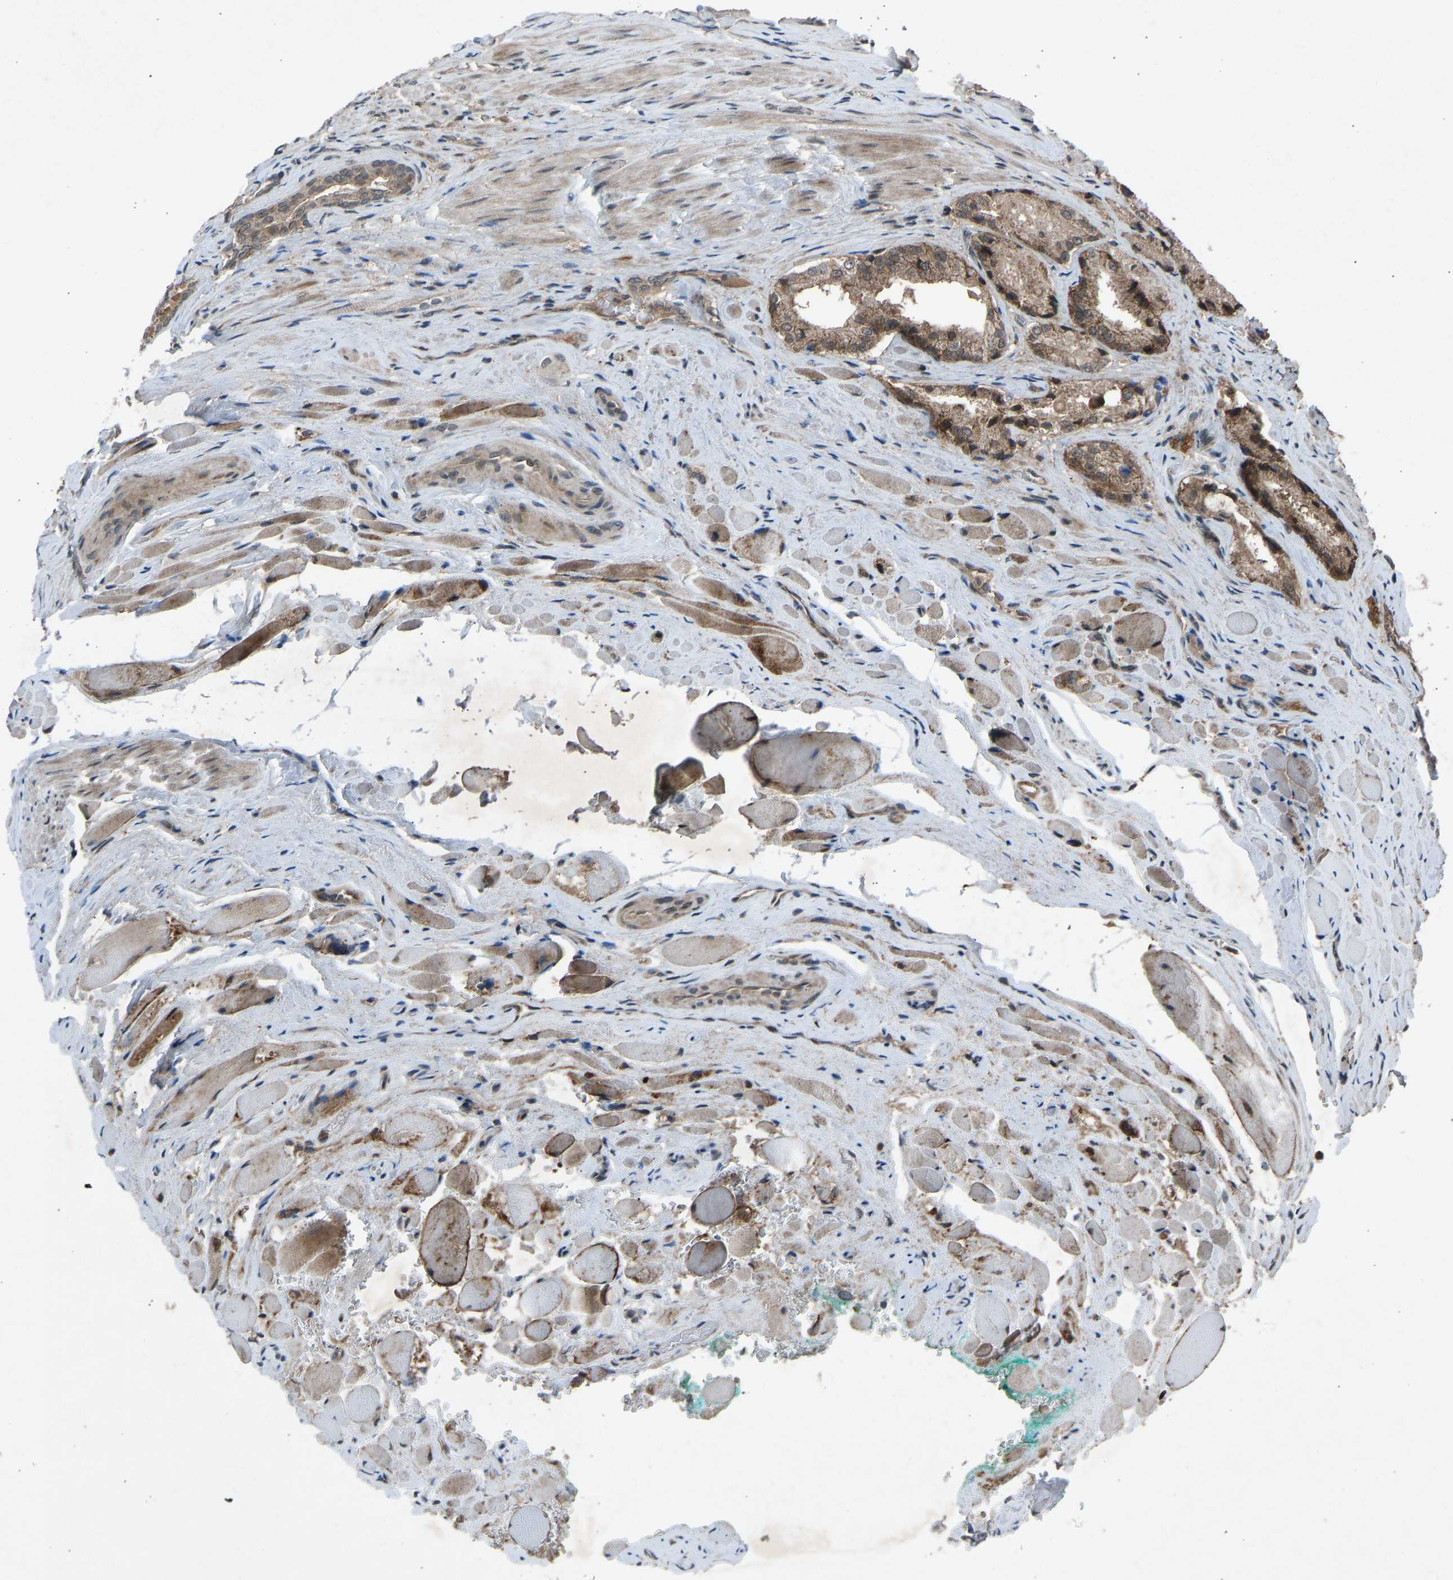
{"staining": {"intensity": "moderate", "quantity": ">75%", "location": "cytoplasmic/membranous"}, "tissue": "prostate cancer", "cell_type": "Tumor cells", "image_type": "cancer", "snomed": [{"axis": "morphology", "description": "Adenocarcinoma, Low grade"}, {"axis": "topography", "description": "Prostate"}], "caption": "Prostate cancer (adenocarcinoma (low-grade)) stained with a brown dye reveals moderate cytoplasmic/membranous positive positivity in approximately >75% of tumor cells.", "gene": "SLC43A1", "patient": {"sex": "male", "age": 70}}